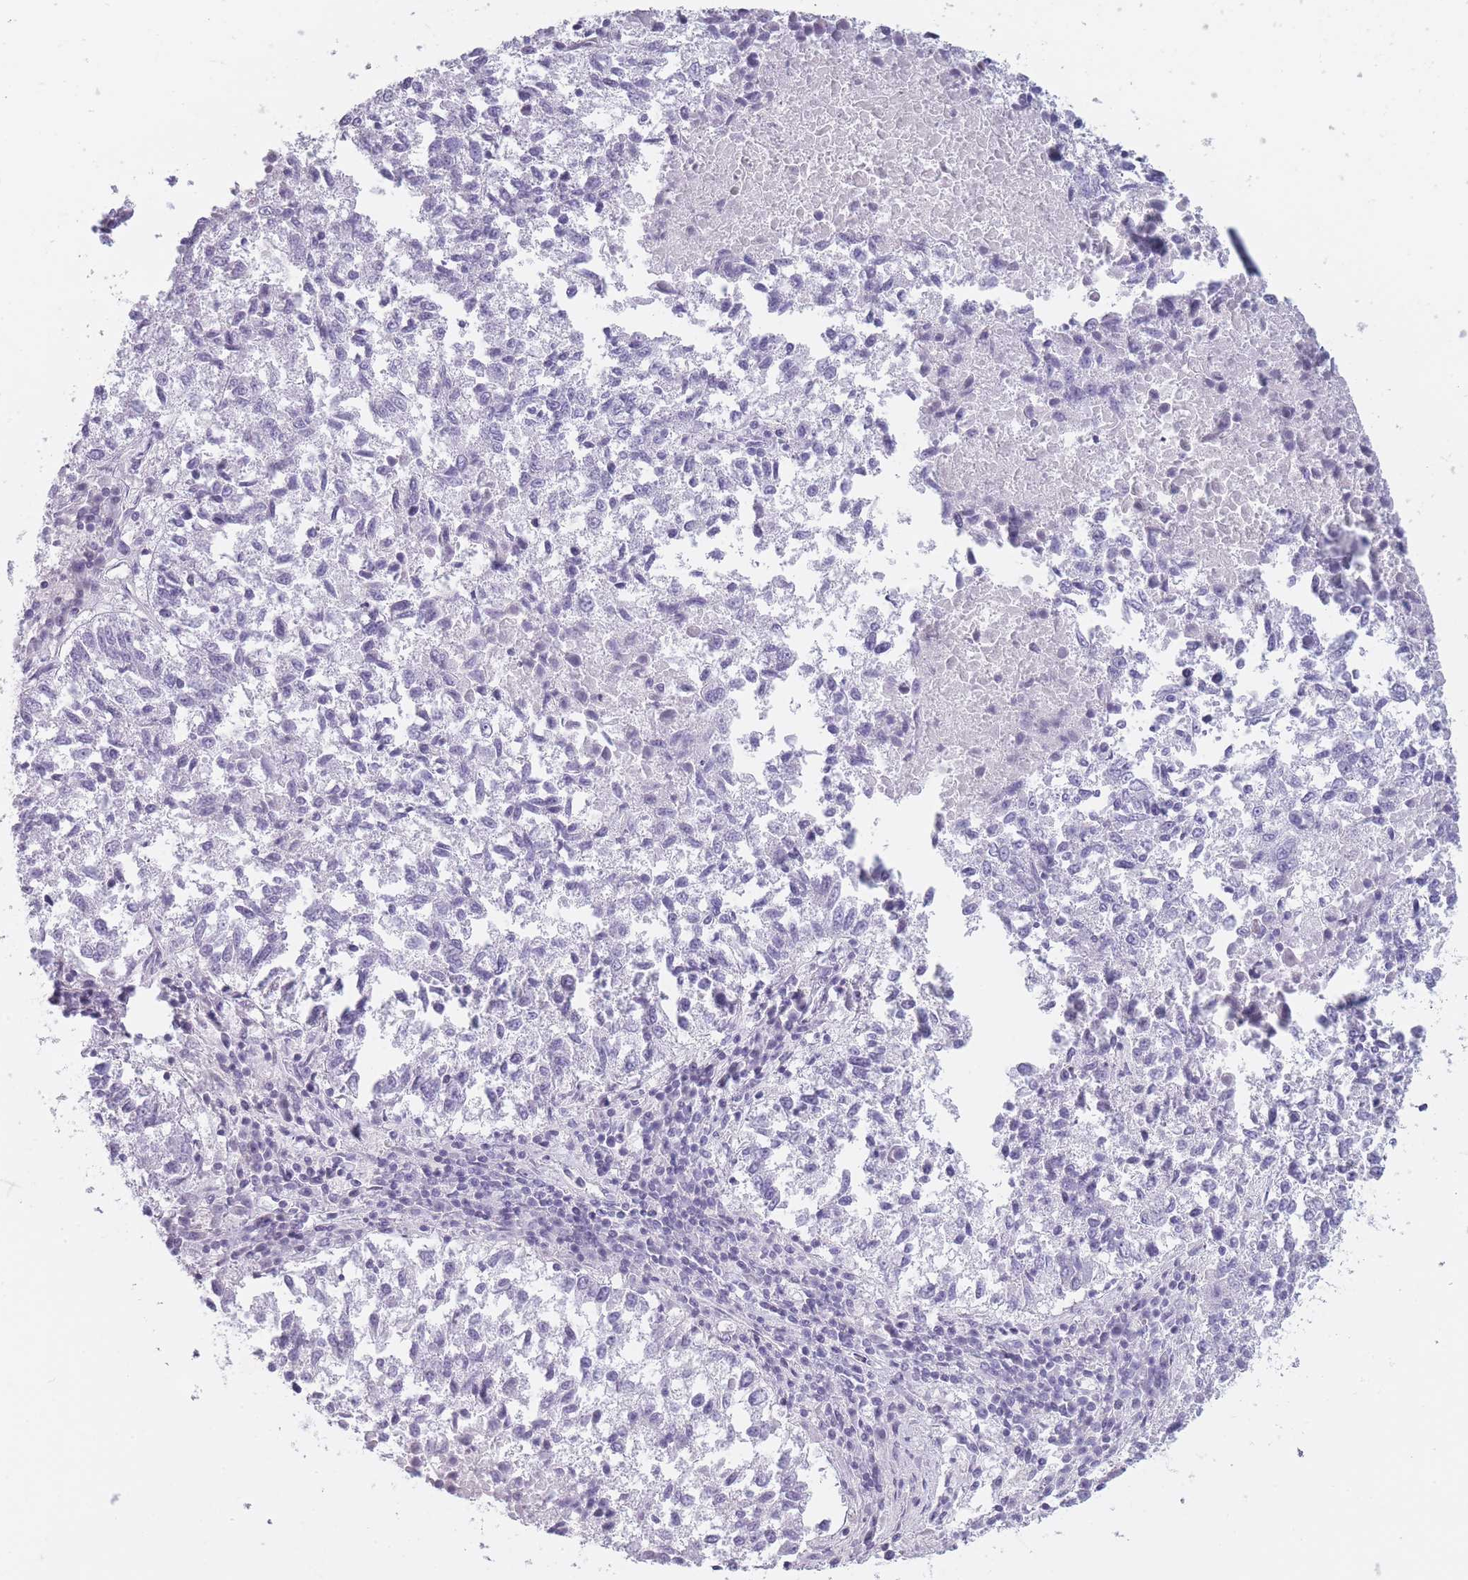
{"staining": {"intensity": "negative", "quantity": "none", "location": "none"}, "tissue": "lung cancer", "cell_type": "Tumor cells", "image_type": "cancer", "snomed": [{"axis": "morphology", "description": "Squamous cell carcinoma, NOS"}, {"axis": "topography", "description": "Lung"}], "caption": "This is an immunohistochemistry (IHC) photomicrograph of lung squamous cell carcinoma. There is no expression in tumor cells.", "gene": "GGT1", "patient": {"sex": "male", "age": 73}}